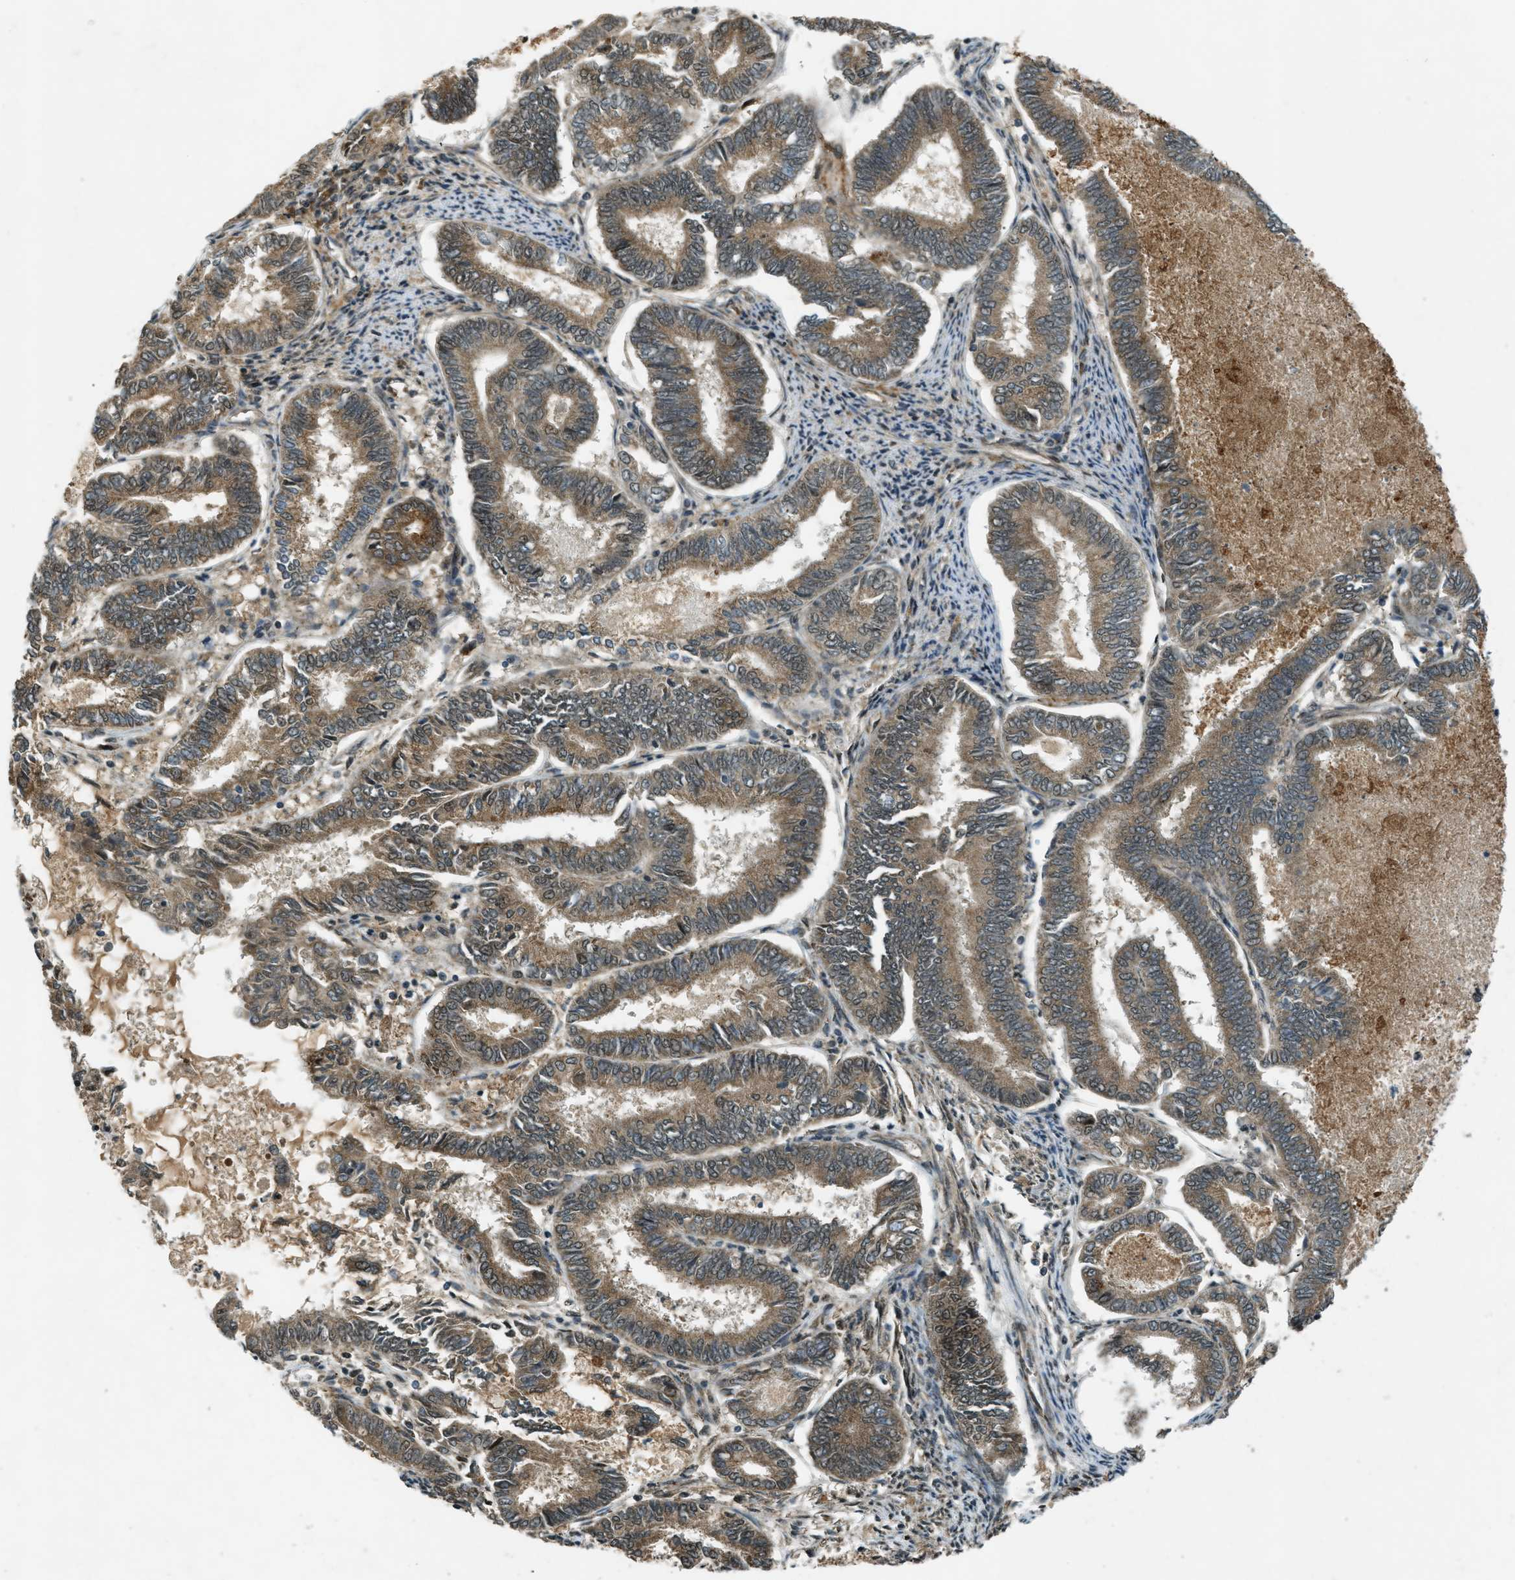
{"staining": {"intensity": "moderate", "quantity": ">75%", "location": "cytoplasmic/membranous"}, "tissue": "endometrial cancer", "cell_type": "Tumor cells", "image_type": "cancer", "snomed": [{"axis": "morphology", "description": "Adenocarcinoma, NOS"}, {"axis": "topography", "description": "Endometrium"}], "caption": "Adenocarcinoma (endometrial) was stained to show a protein in brown. There is medium levels of moderate cytoplasmic/membranous staining in approximately >75% of tumor cells.", "gene": "EIF2AK3", "patient": {"sex": "female", "age": 86}}